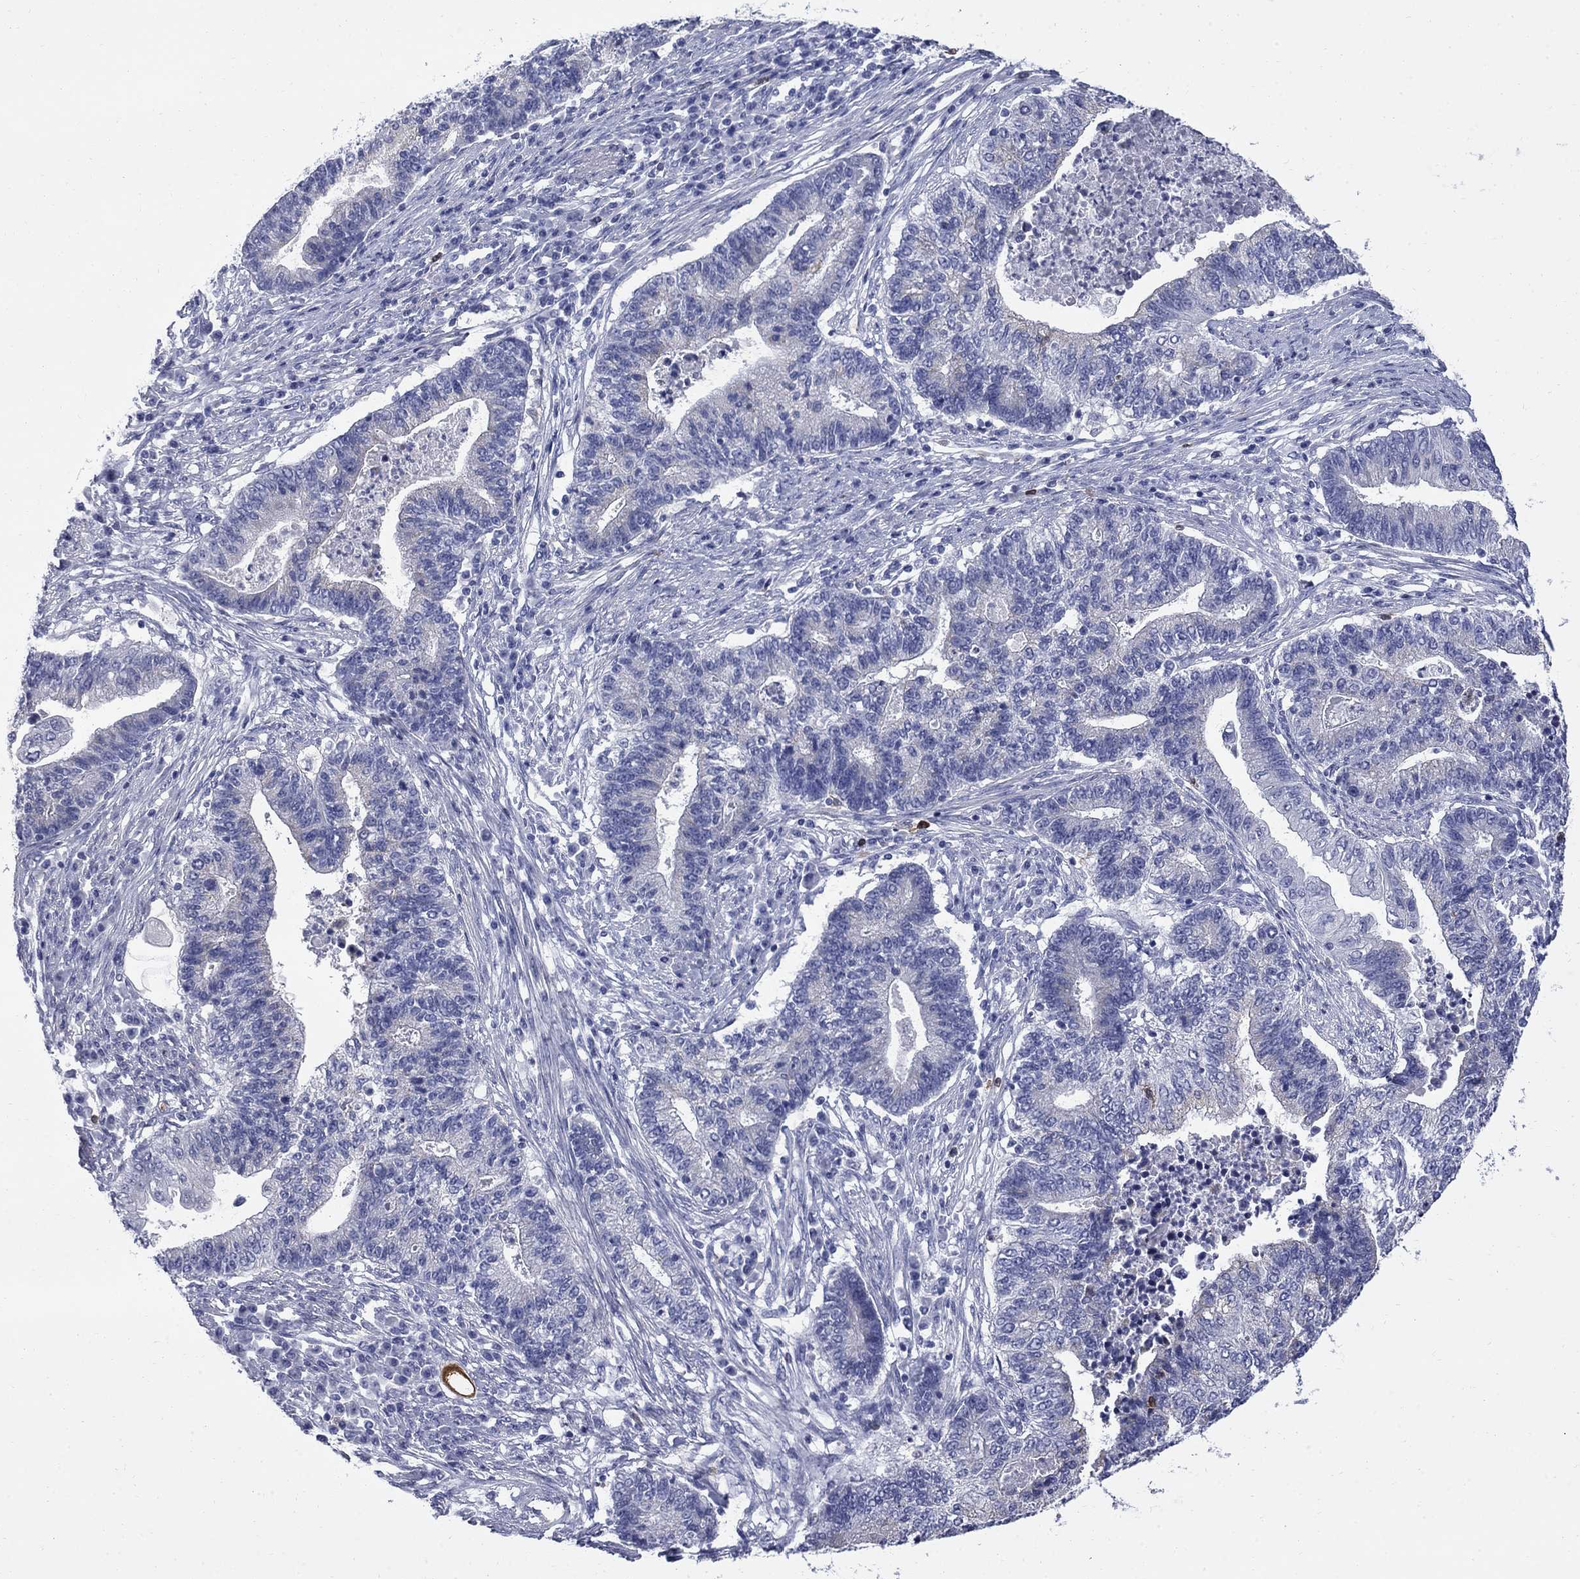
{"staining": {"intensity": "negative", "quantity": "none", "location": "none"}, "tissue": "endometrial cancer", "cell_type": "Tumor cells", "image_type": "cancer", "snomed": [{"axis": "morphology", "description": "Adenocarcinoma, NOS"}, {"axis": "topography", "description": "Uterus"}, {"axis": "topography", "description": "Endometrium"}], "caption": "Immunohistochemical staining of adenocarcinoma (endometrial) demonstrates no significant staining in tumor cells.", "gene": "SERPINB2", "patient": {"sex": "female", "age": 54}}